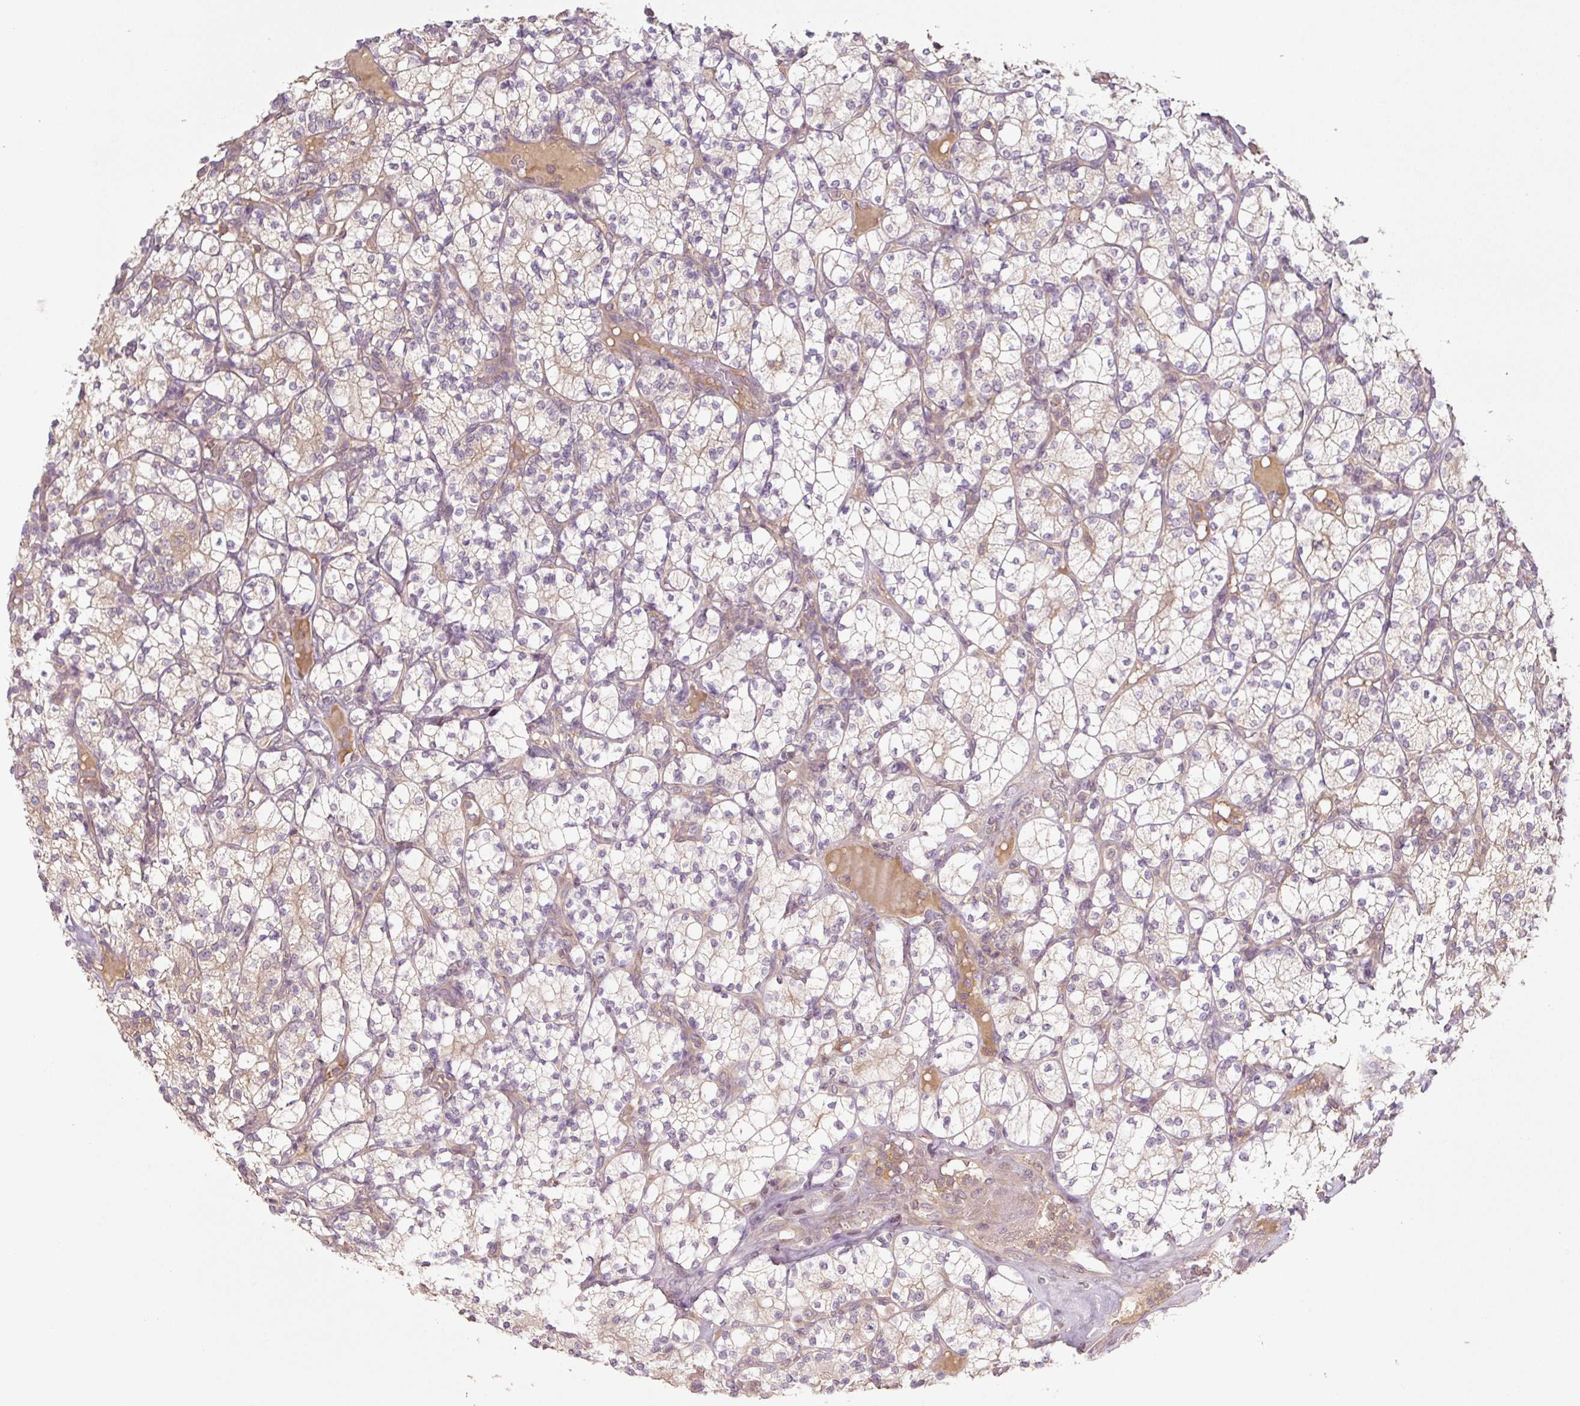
{"staining": {"intensity": "negative", "quantity": "none", "location": "none"}, "tissue": "renal cancer", "cell_type": "Tumor cells", "image_type": "cancer", "snomed": [{"axis": "morphology", "description": "Adenocarcinoma, NOS"}, {"axis": "topography", "description": "Kidney"}], "caption": "DAB (3,3'-diaminobenzidine) immunohistochemical staining of renal cancer (adenocarcinoma) displays no significant expression in tumor cells.", "gene": "C2orf73", "patient": {"sex": "male", "age": 77}}